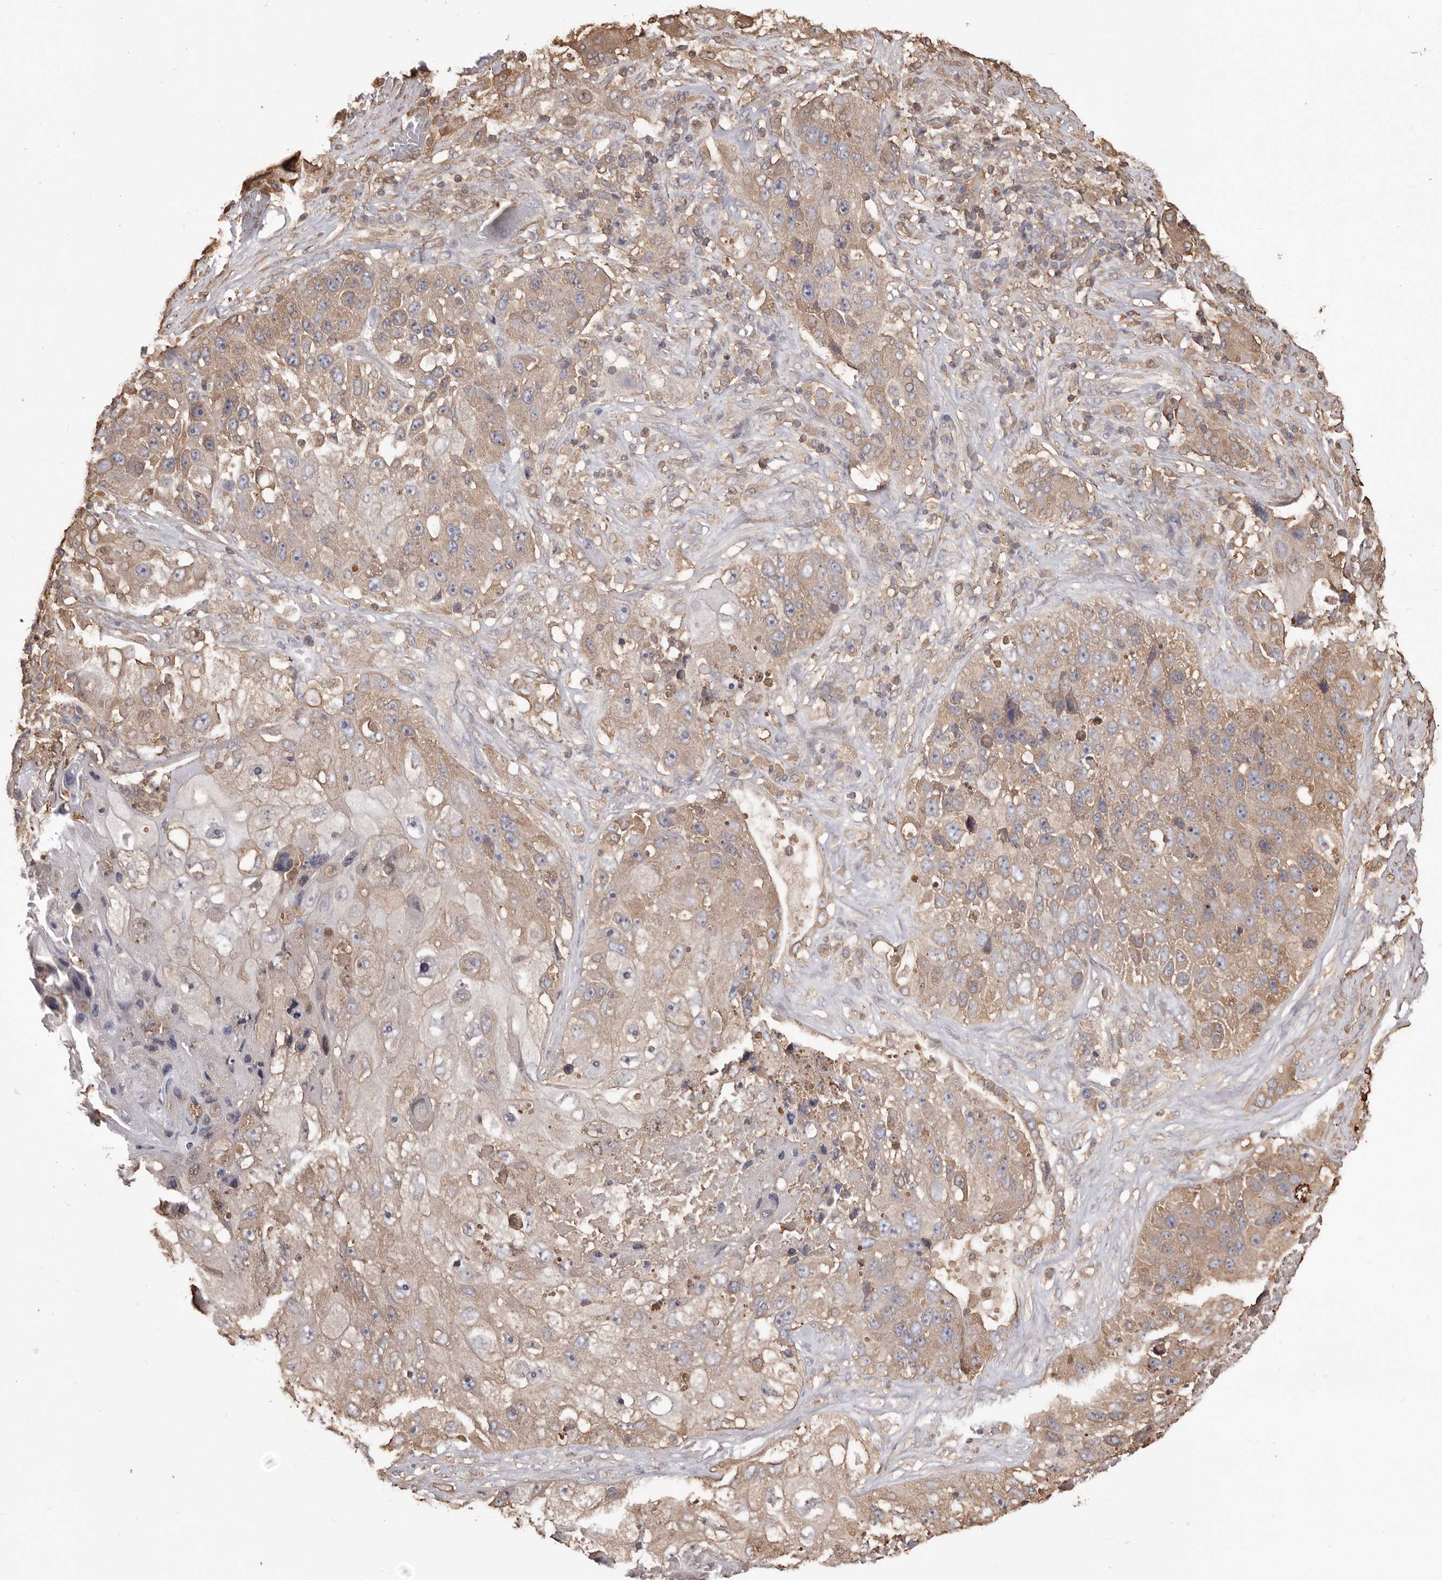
{"staining": {"intensity": "weak", "quantity": ">75%", "location": "cytoplasmic/membranous"}, "tissue": "lung cancer", "cell_type": "Tumor cells", "image_type": "cancer", "snomed": [{"axis": "morphology", "description": "Squamous cell carcinoma, NOS"}, {"axis": "topography", "description": "Lung"}], "caption": "High-power microscopy captured an IHC photomicrograph of lung squamous cell carcinoma, revealing weak cytoplasmic/membranous staining in about >75% of tumor cells.", "gene": "PKM", "patient": {"sex": "male", "age": 61}}